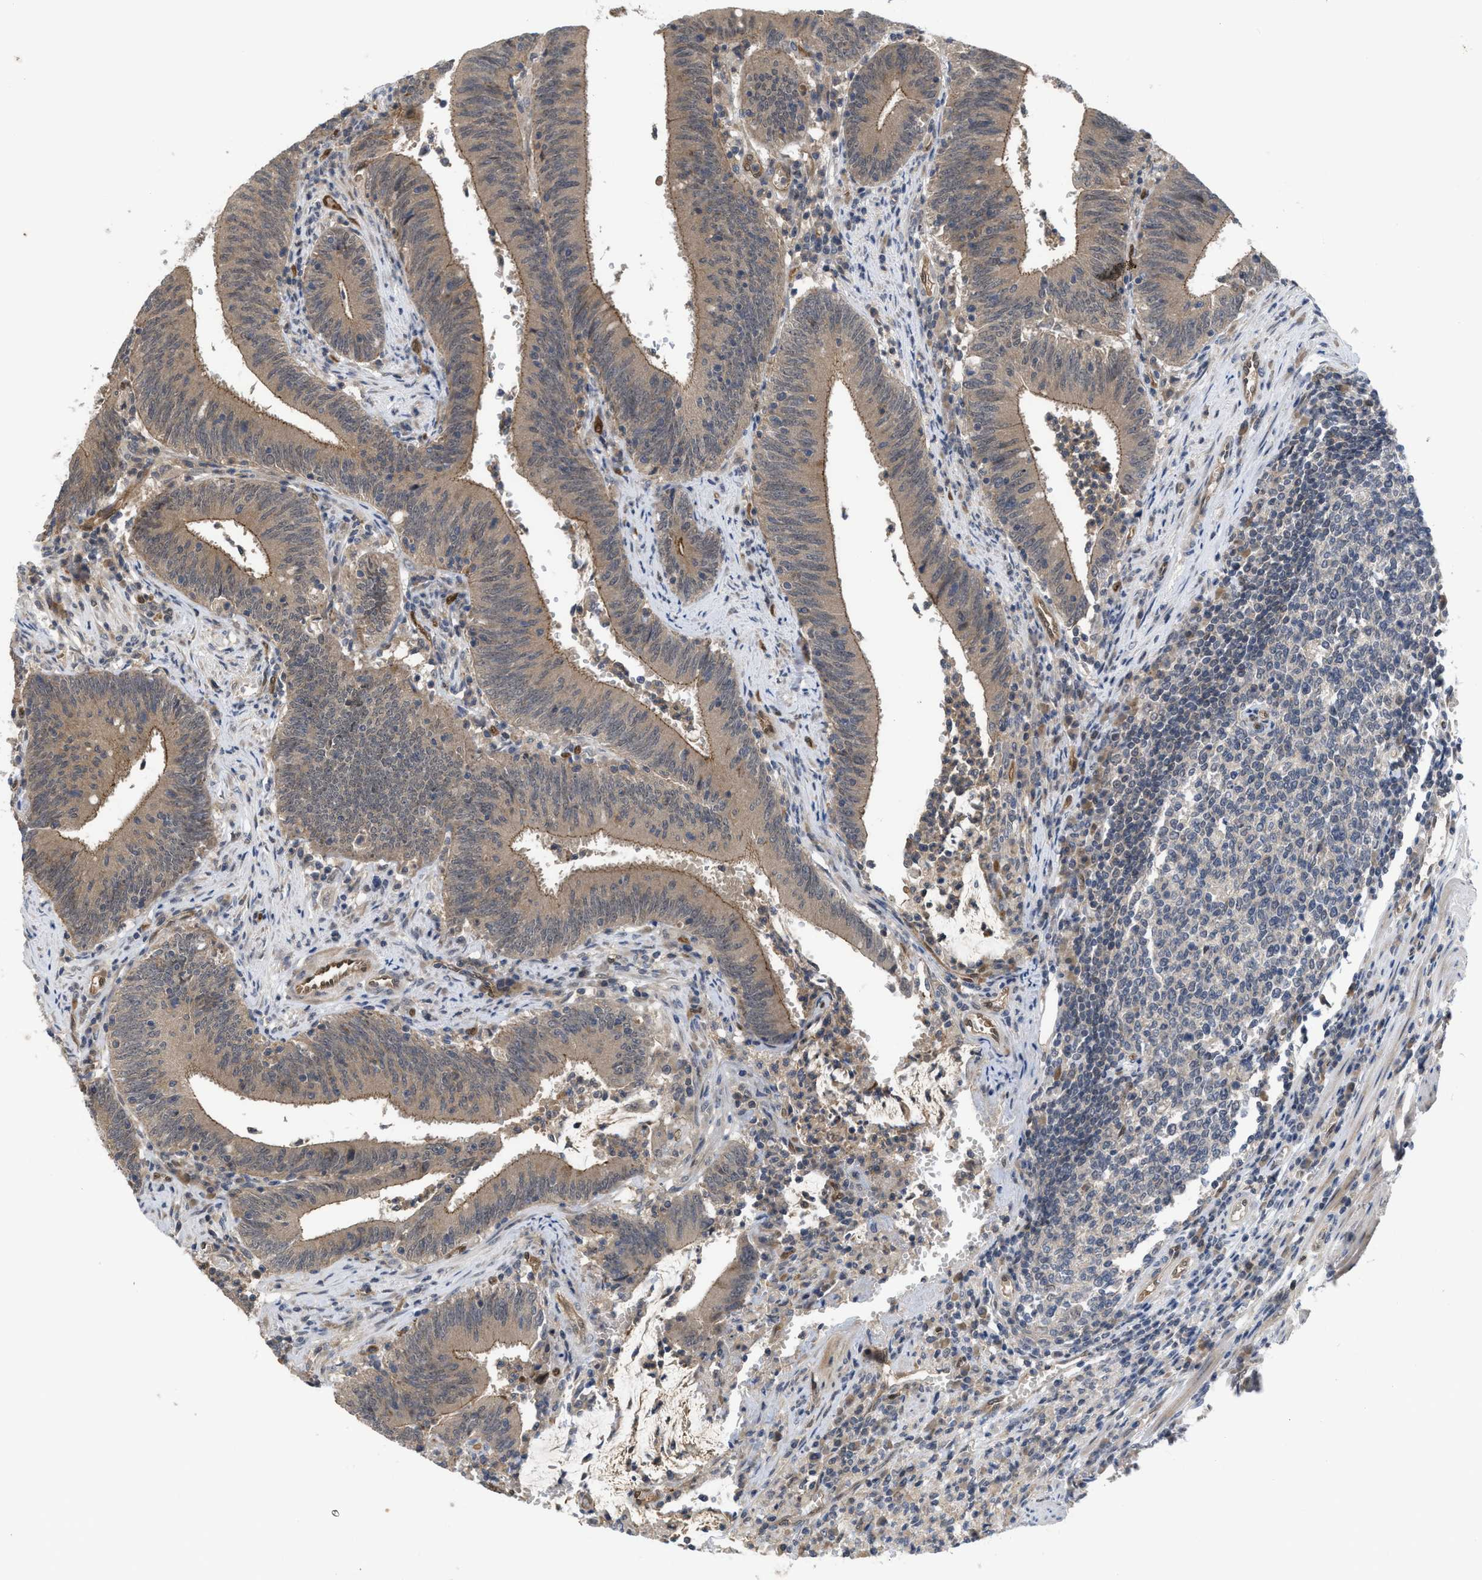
{"staining": {"intensity": "weak", "quantity": ">75%", "location": "cytoplasmic/membranous"}, "tissue": "colorectal cancer", "cell_type": "Tumor cells", "image_type": "cancer", "snomed": [{"axis": "morphology", "description": "Normal tissue, NOS"}, {"axis": "morphology", "description": "Adenocarcinoma, NOS"}, {"axis": "topography", "description": "Rectum"}], "caption": "Human colorectal adenocarcinoma stained for a protein (brown) exhibits weak cytoplasmic/membranous positive positivity in about >75% of tumor cells.", "gene": "LDAF1", "patient": {"sex": "female", "age": 66}}